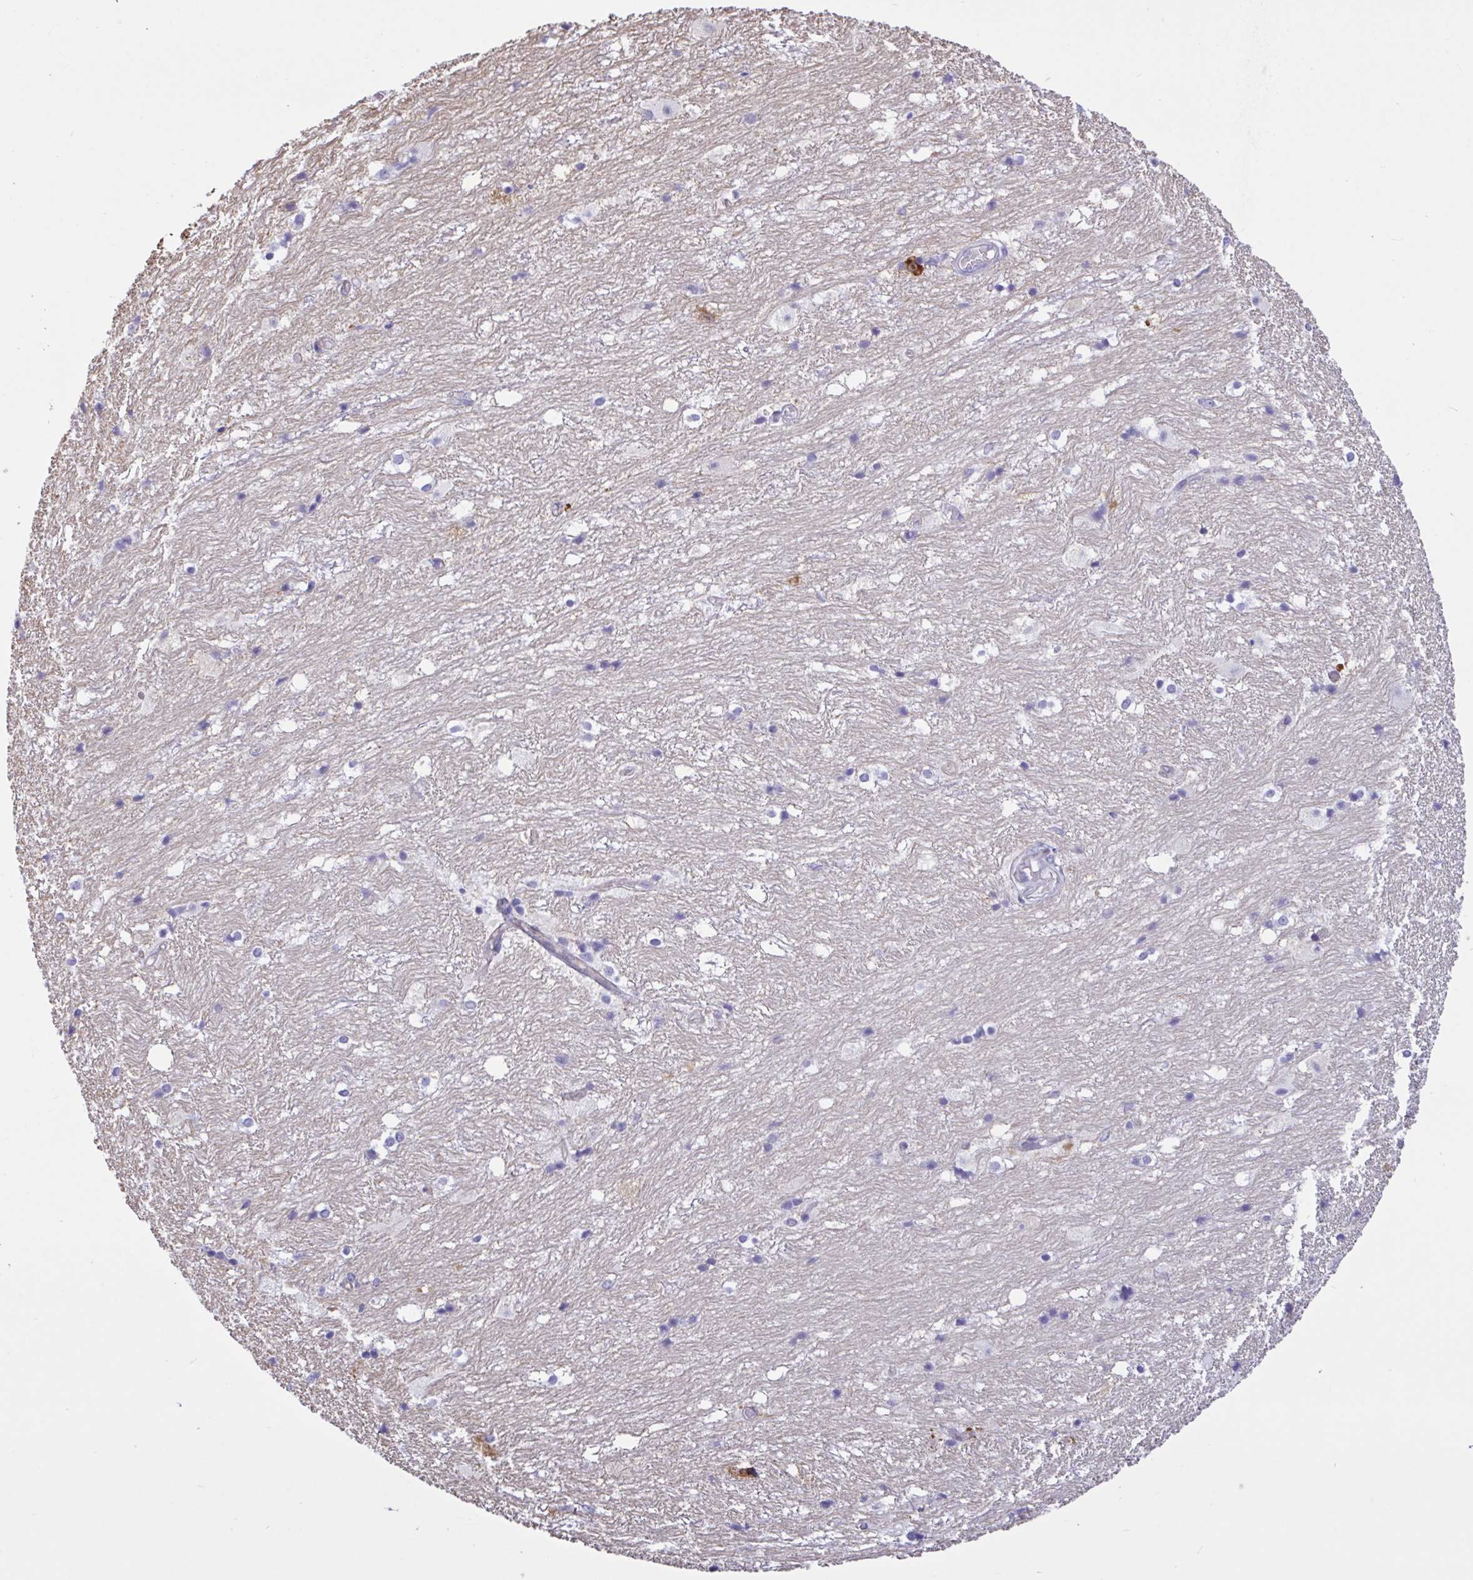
{"staining": {"intensity": "negative", "quantity": "none", "location": "none"}, "tissue": "hippocampus", "cell_type": "Glial cells", "image_type": "normal", "snomed": [{"axis": "morphology", "description": "Normal tissue, NOS"}, {"axis": "topography", "description": "Hippocampus"}], "caption": "Immunohistochemical staining of unremarkable human hippocampus shows no significant expression in glial cells. (Immunohistochemistry (ihc), brightfield microscopy, high magnification).", "gene": "RPL22L1", "patient": {"sex": "female", "age": 52}}